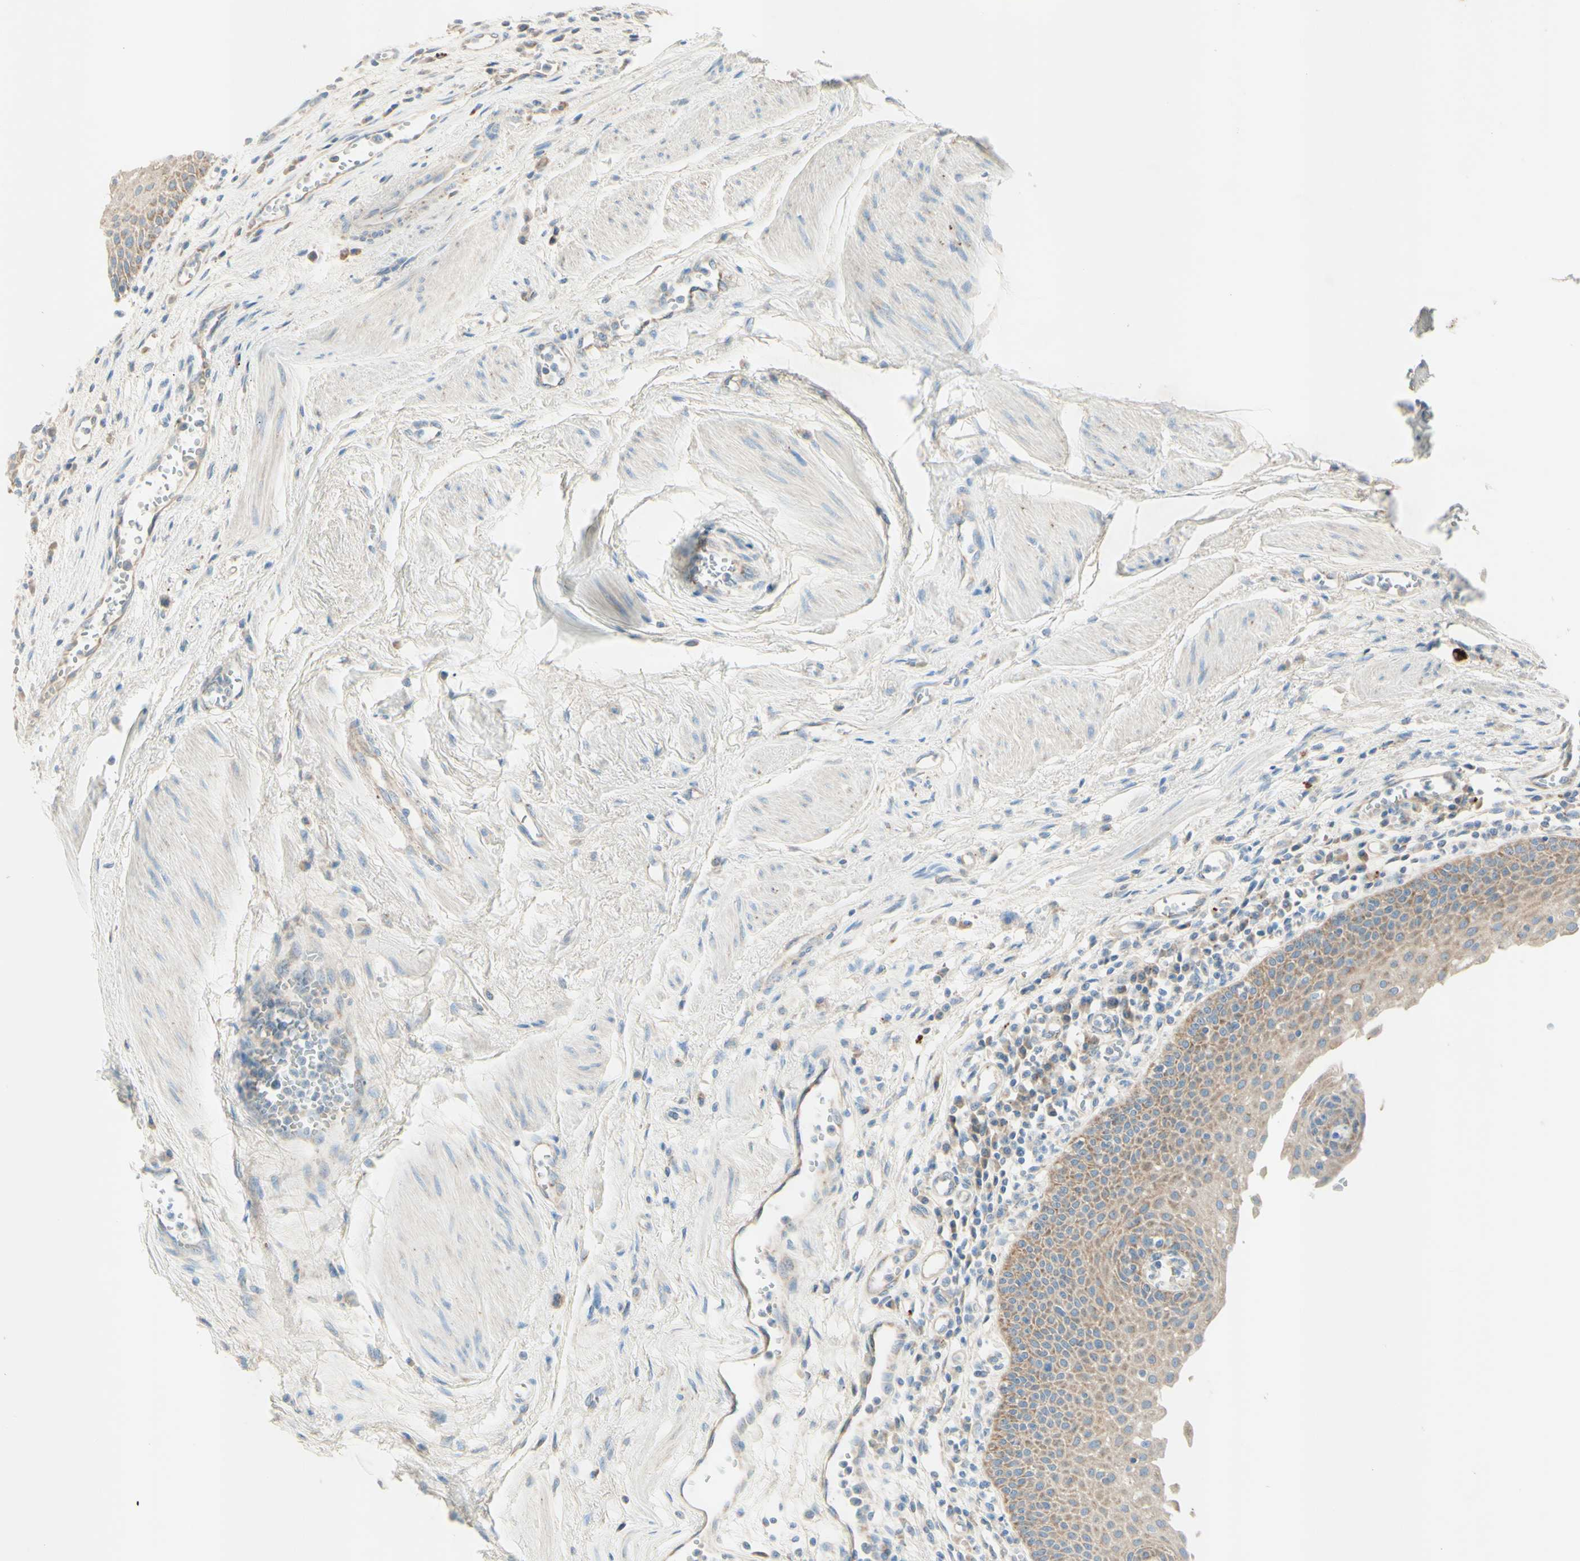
{"staining": {"intensity": "moderate", "quantity": ">75%", "location": "cytoplasmic/membranous"}, "tissue": "urothelial cancer", "cell_type": "Tumor cells", "image_type": "cancer", "snomed": [{"axis": "morphology", "description": "Urothelial carcinoma, High grade"}, {"axis": "topography", "description": "Urinary bladder"}], "caption": "The photomicrograph demonstrates a brown stain indicating the presence of a protein in the cytoplasmic/membranous of tumor cells in urothelial cancer.", "gene": "ARMC10", "patient": {"sex": "female", "age": 85}}